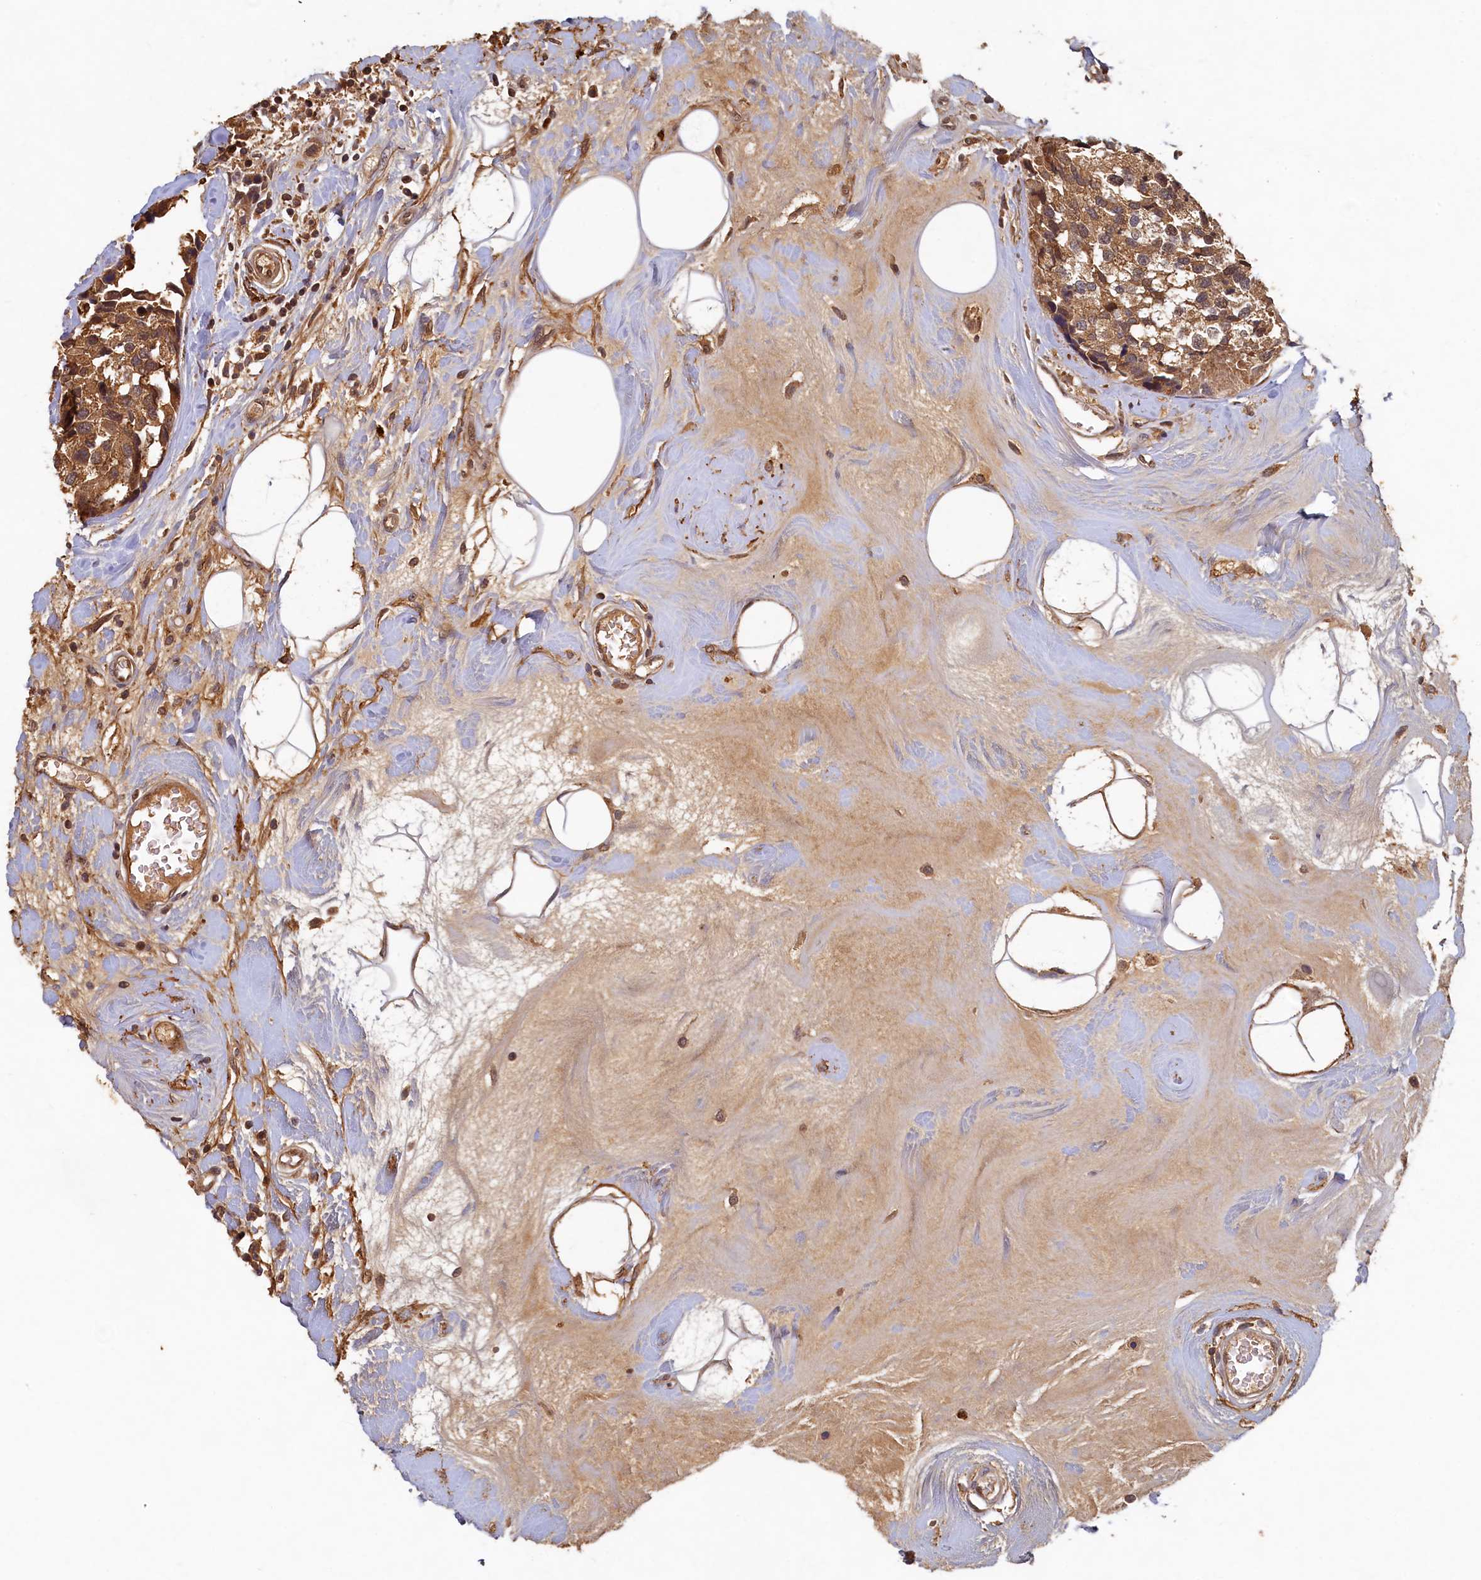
{"staining": {"intensity": "moderate", "quantity": ">75%", "location": "cytoplasmic/membranous"}, "tissue": "breast cancer", "cell_type": "Tumor cells", "image_type": "cancer", "snomed": [{"axis": "morphology", "description": "Lobular carcinoma"}, {"axis": "topography", "description": "Breast"}], "caption": "Immunohistochemical staining of human breast lobular carcinoma exhibits moderate cytoplasmic/membranous protein expression in about >75% of tumor cells.", "gene": "LCMT2", "patient": {"sex": "female", "age": 59}}